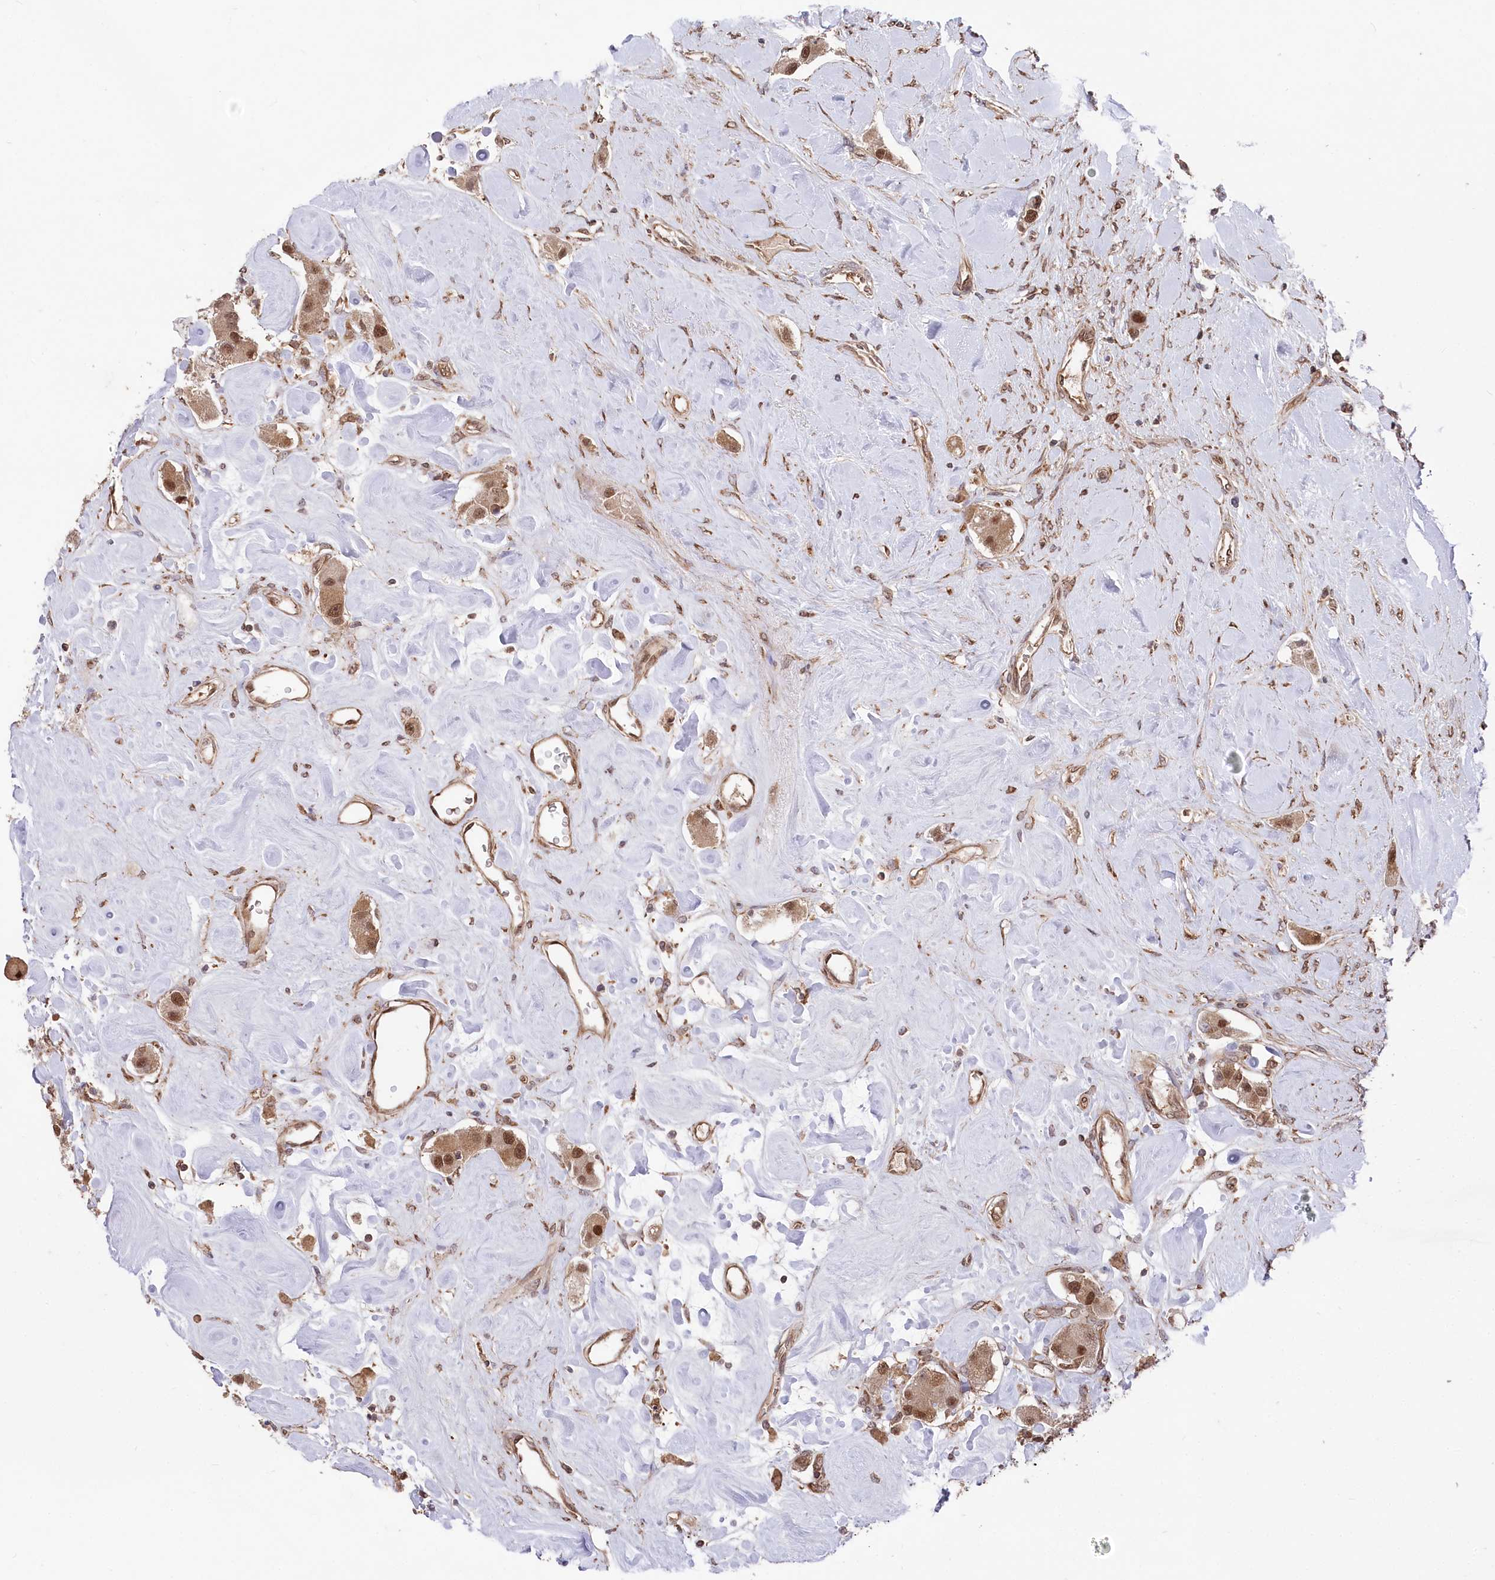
{"staining": {"intensity": "strong", "quantity": ">75%", "location": "cytoplasmic/membranous,nuclear"}, "tissue": "carcinoid", "cell_type": "Tumor cells", "image_type": "cancer", "snomed": [{"axis": "morphology", "description": "Carcinoid, malignant, NOS"}, {"axis": "topography", "description": "Pancreas"}], "caption": "Carcinoid tissue shows strong cytoplasmic/membranous and nuclear positivity in approximately >75% of tumor cells, visualized by immunohistochemistry. The staining was performed using DAB to visualize the protein expression in brown, while the nuclei were stained in blue with hematoxylin (Magnification: 20x).", "gene": "PSMA1", "patient": {"sex": "male", "age": 41}}